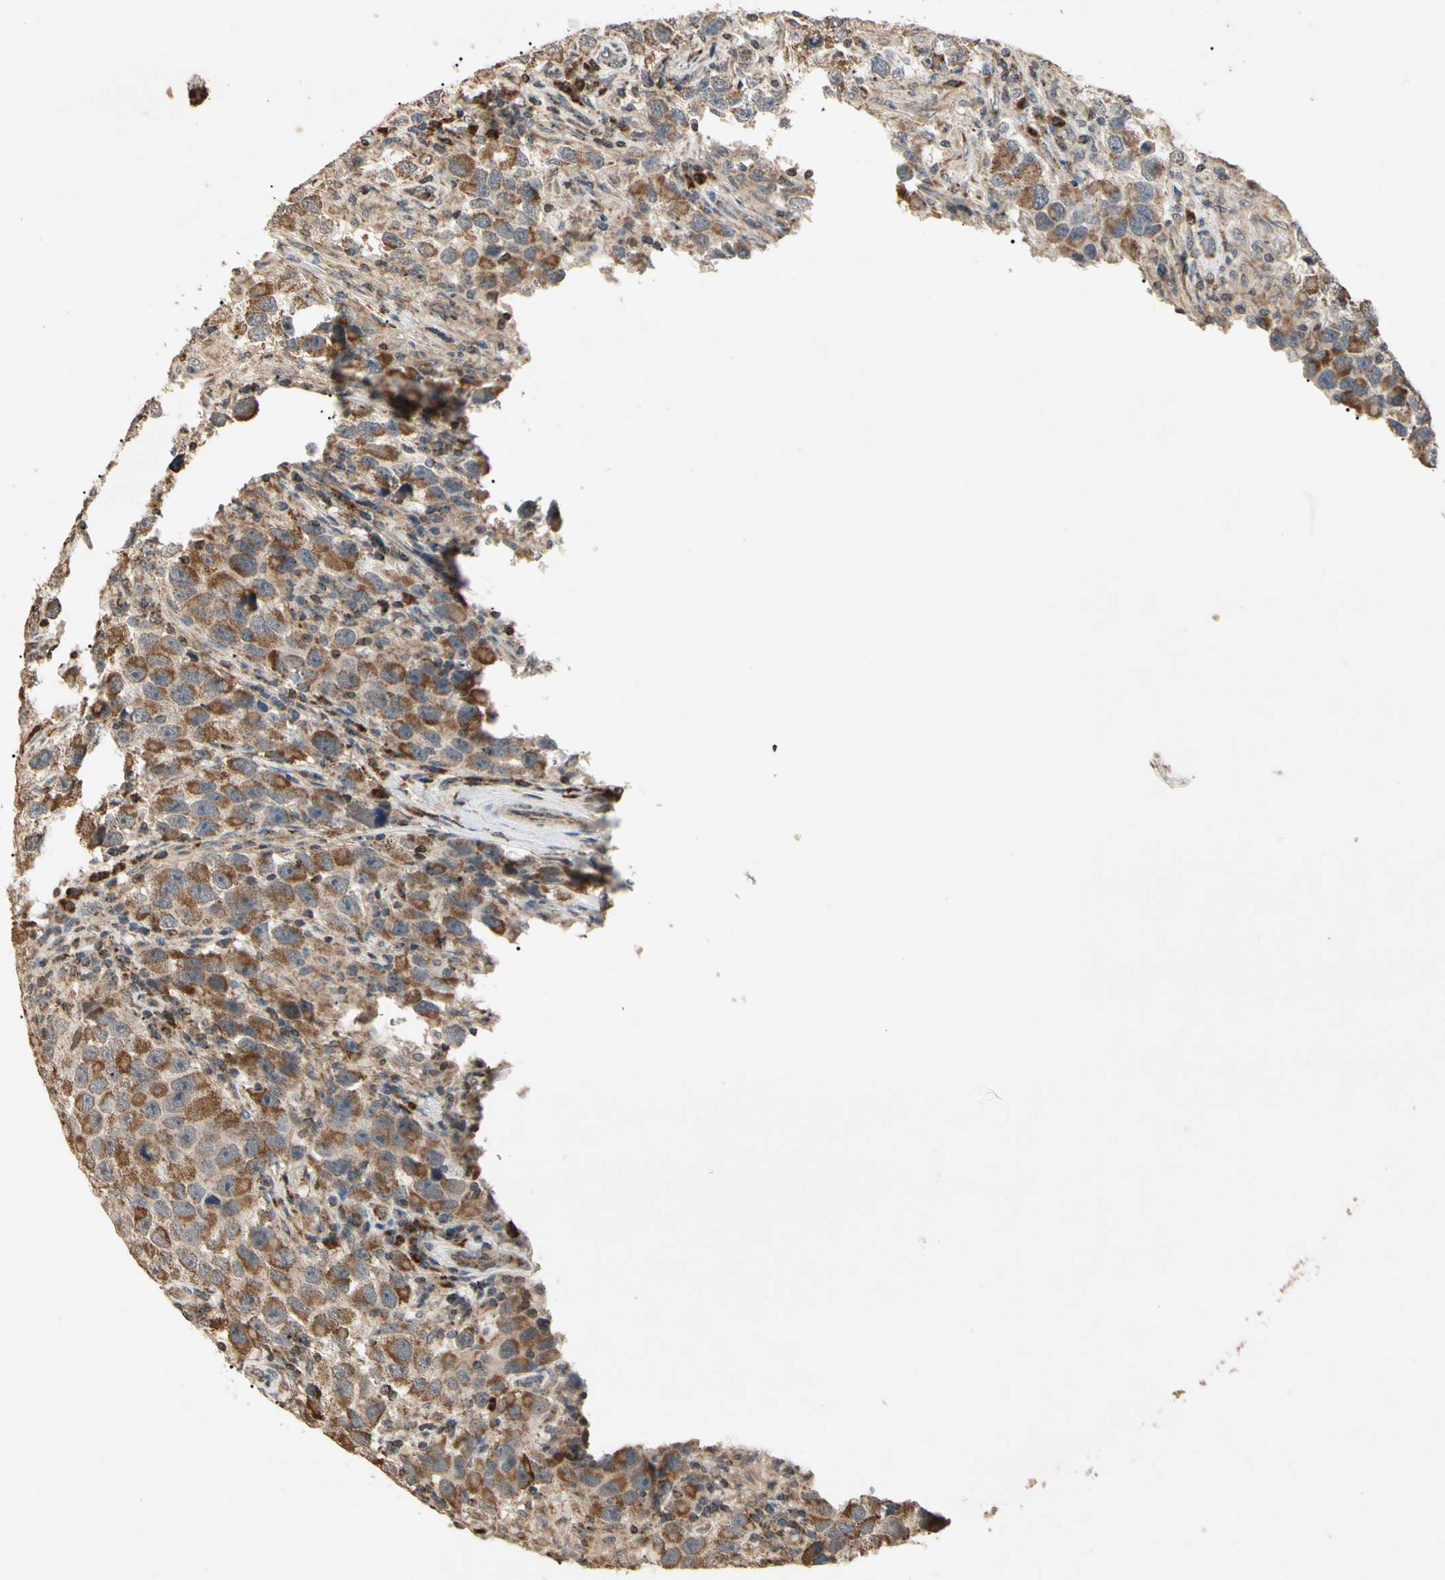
{"staining": {"intensity": "moderate", "quantity": ">75%", "location": "cytoplasmic/membranous"}, "tissue": "testis cancer", "cell_type": "Tumor cells", "image_type": "cancer", "snomed": [{"axis": "morphology", "description": "Carcinoma, Embryonal, NOS"}, {"axis": "topography", "description": "Testis"}], "caption": "Protein expression analysis of human testis cancer (embryonal carcinoma) reveals moderate cytoplasmic/membranous positivity in about >75% of tumor cells.", "gene": "PRDX5", "patient": {"sex": "male", "age": 21}}